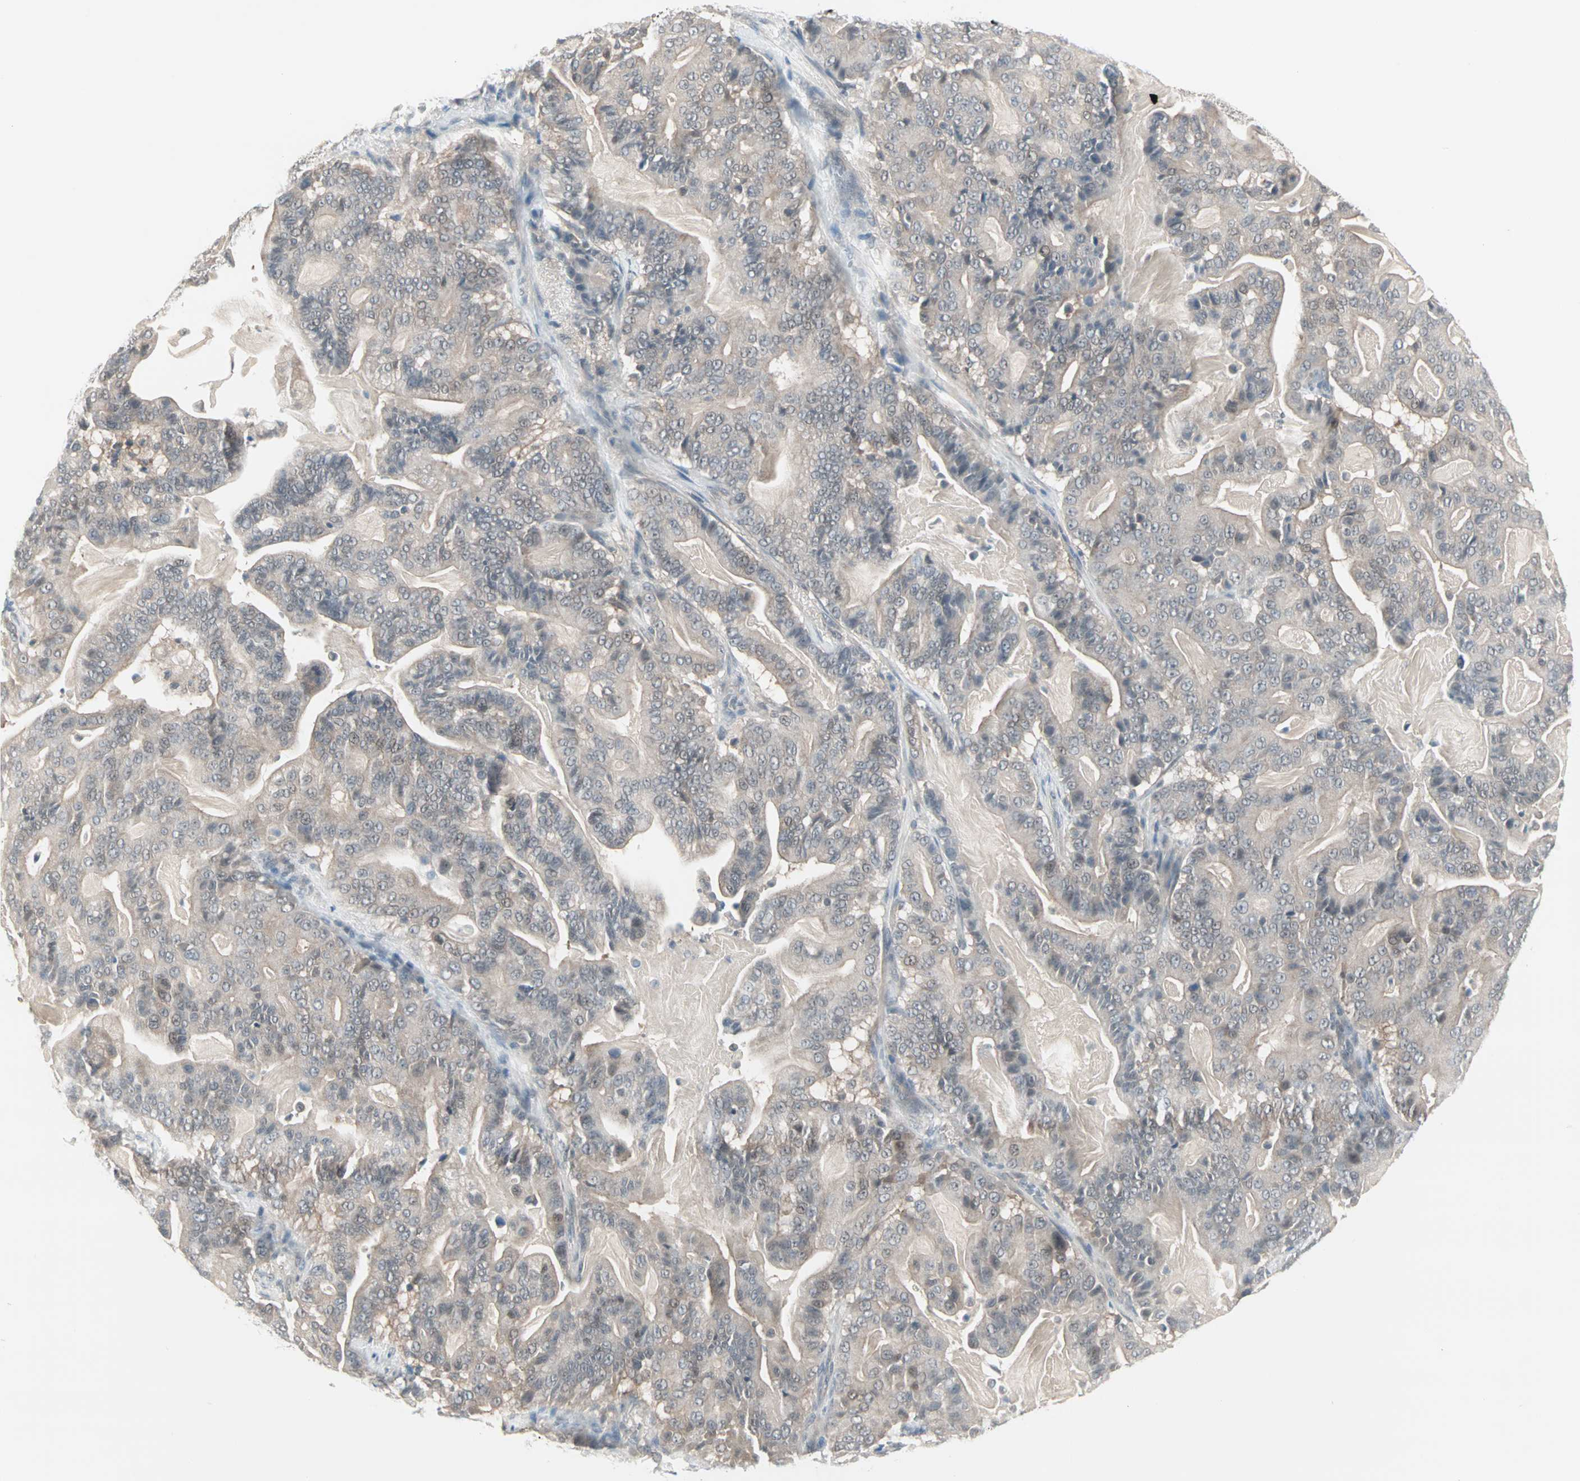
{"staining": {"intensity": "weak", "quantity": "25%-75%", "location": "cytoplasmic/membranous"}, "tissue": "pancreatic cancer", "cell_type": "Tumor cells", "image_type": "cancer", "snomed": [{"axis": "morphology", "description": "Adenocarcinoma, NOS"}, {"axis": "topography", "description": "Pancreas"}], "caption": "Weak cytoplasmic/membranous staining is identified in about 25%-75% of tumor cells in pancreatic adenocarcinoma. The staining was performed using DAB, with brown indicating positive protein expression. Nuclei are stained blue with hematoxylin.", "gene": "PTPA", "patient": {"sex": "male", "age": 63}}